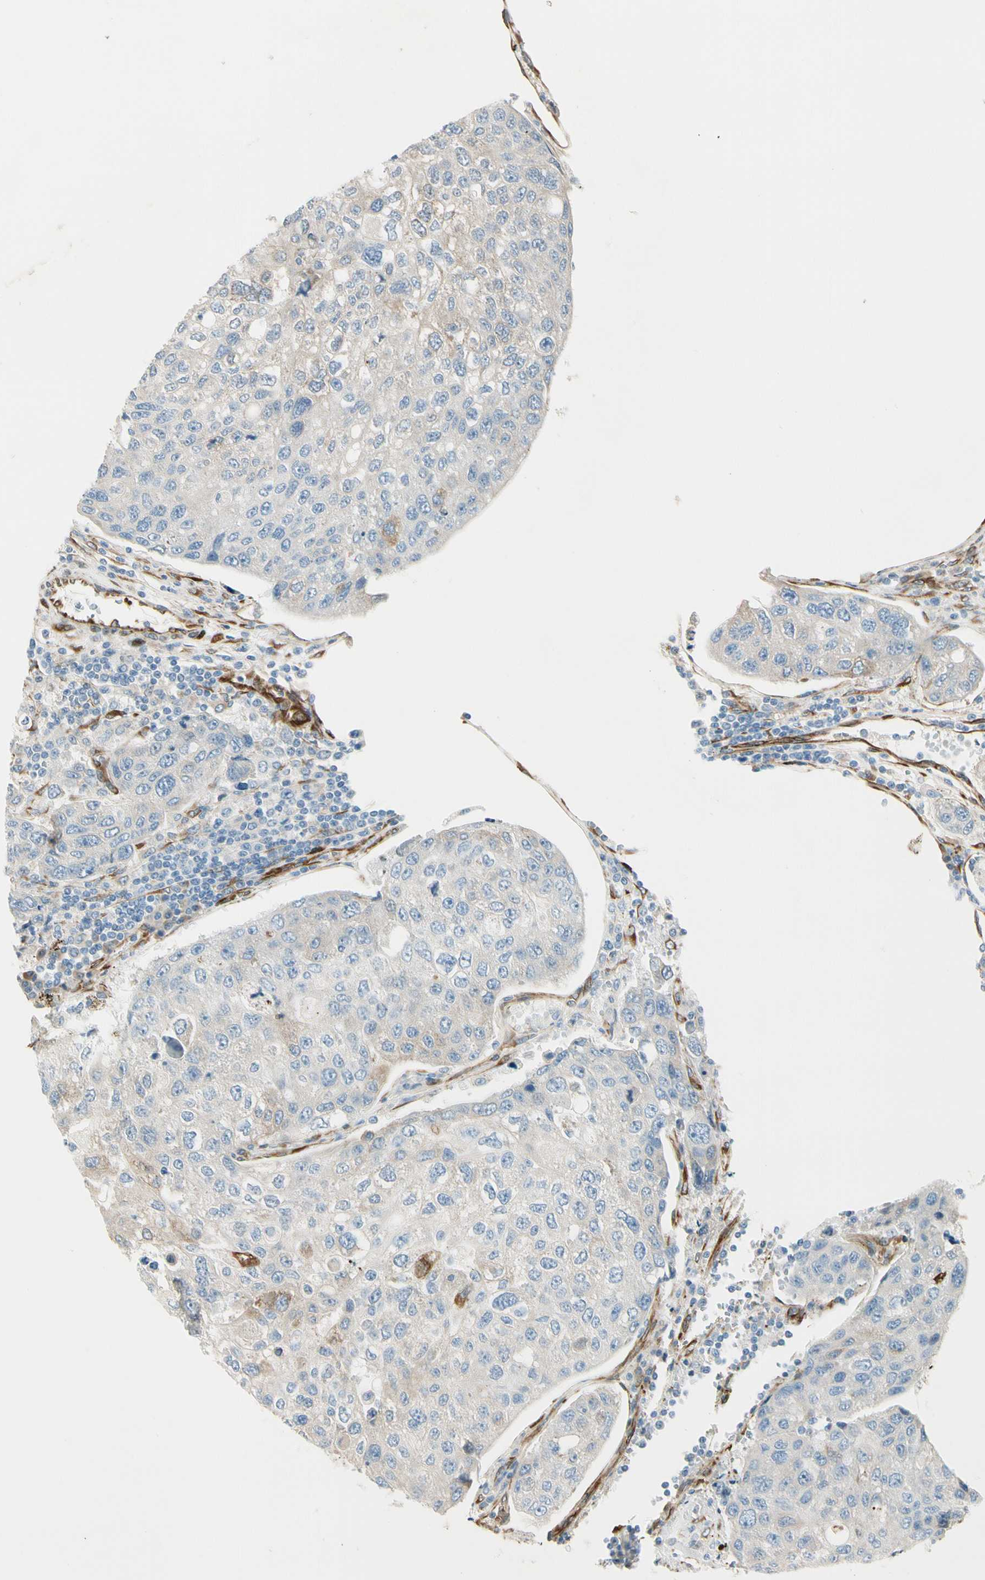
{"staining": {"intensity": "weak", "quantity": "25%-75%", "location": "cytoplasmic/membranous"}, "tissue": "urothelial cancer", "cell_type": "Tumor cells", "image_type": "cancer", "snomed": [{"axis": "morphology", "description": "Urothelial carcinoma, High grade"}, {"axis": "topography", "description": "Lymph node"}, {"axis": "topography", "description": "Urinary bladder"}], "caption": "Immunohistochemical staining of human urothelial carcinoma (high-grade) displays weak cytoplasmic/membranous protein positivity in about 25%-75% of tumor cells.", "gene": "FKBP7", "patient": {"sex": "male", "age": 51}}